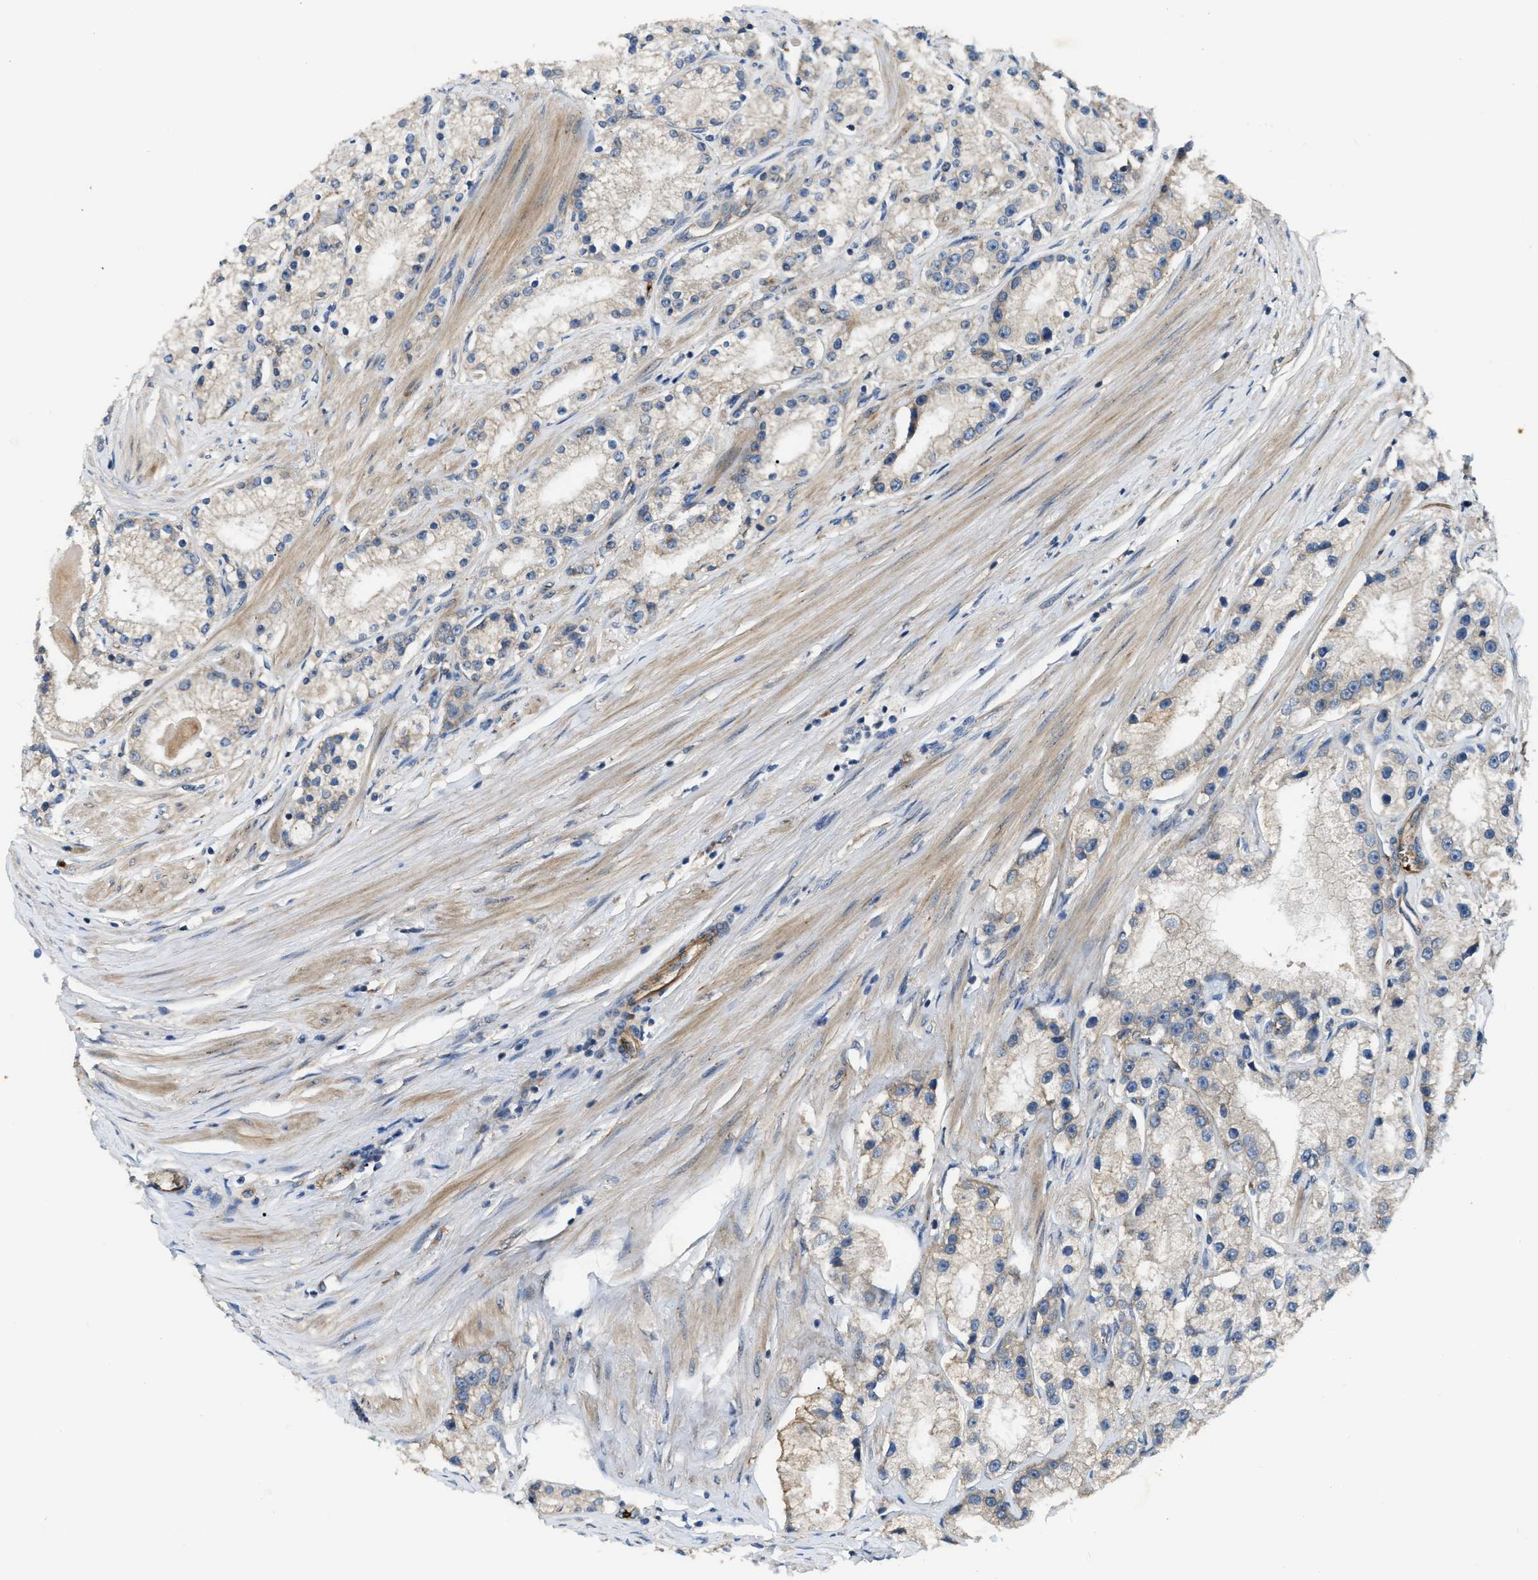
{"staining": {"intensity": "negative", "quantity": "none", "location": "none"}, "tissue": "prostate cancer", "cell_type": "Tumor cells", "image_type": "cancer", "snomed": [{"axis": "morphology", "description": "Adenocarcinoma, Low grade"}, {"axis": "topography", "description": "Prostate"}], "caption": "An immunohistochemistry (IHC) histopathology image of prostate cancer (low-grade adenocarcinoma) is shown. There is no staining in tumor cells of prostate cancer (low-grade adenocarcinoma). Nuclei are stained in blue.", "gene": "ERC1", "patient": {"sex": "male", "age": 63}}